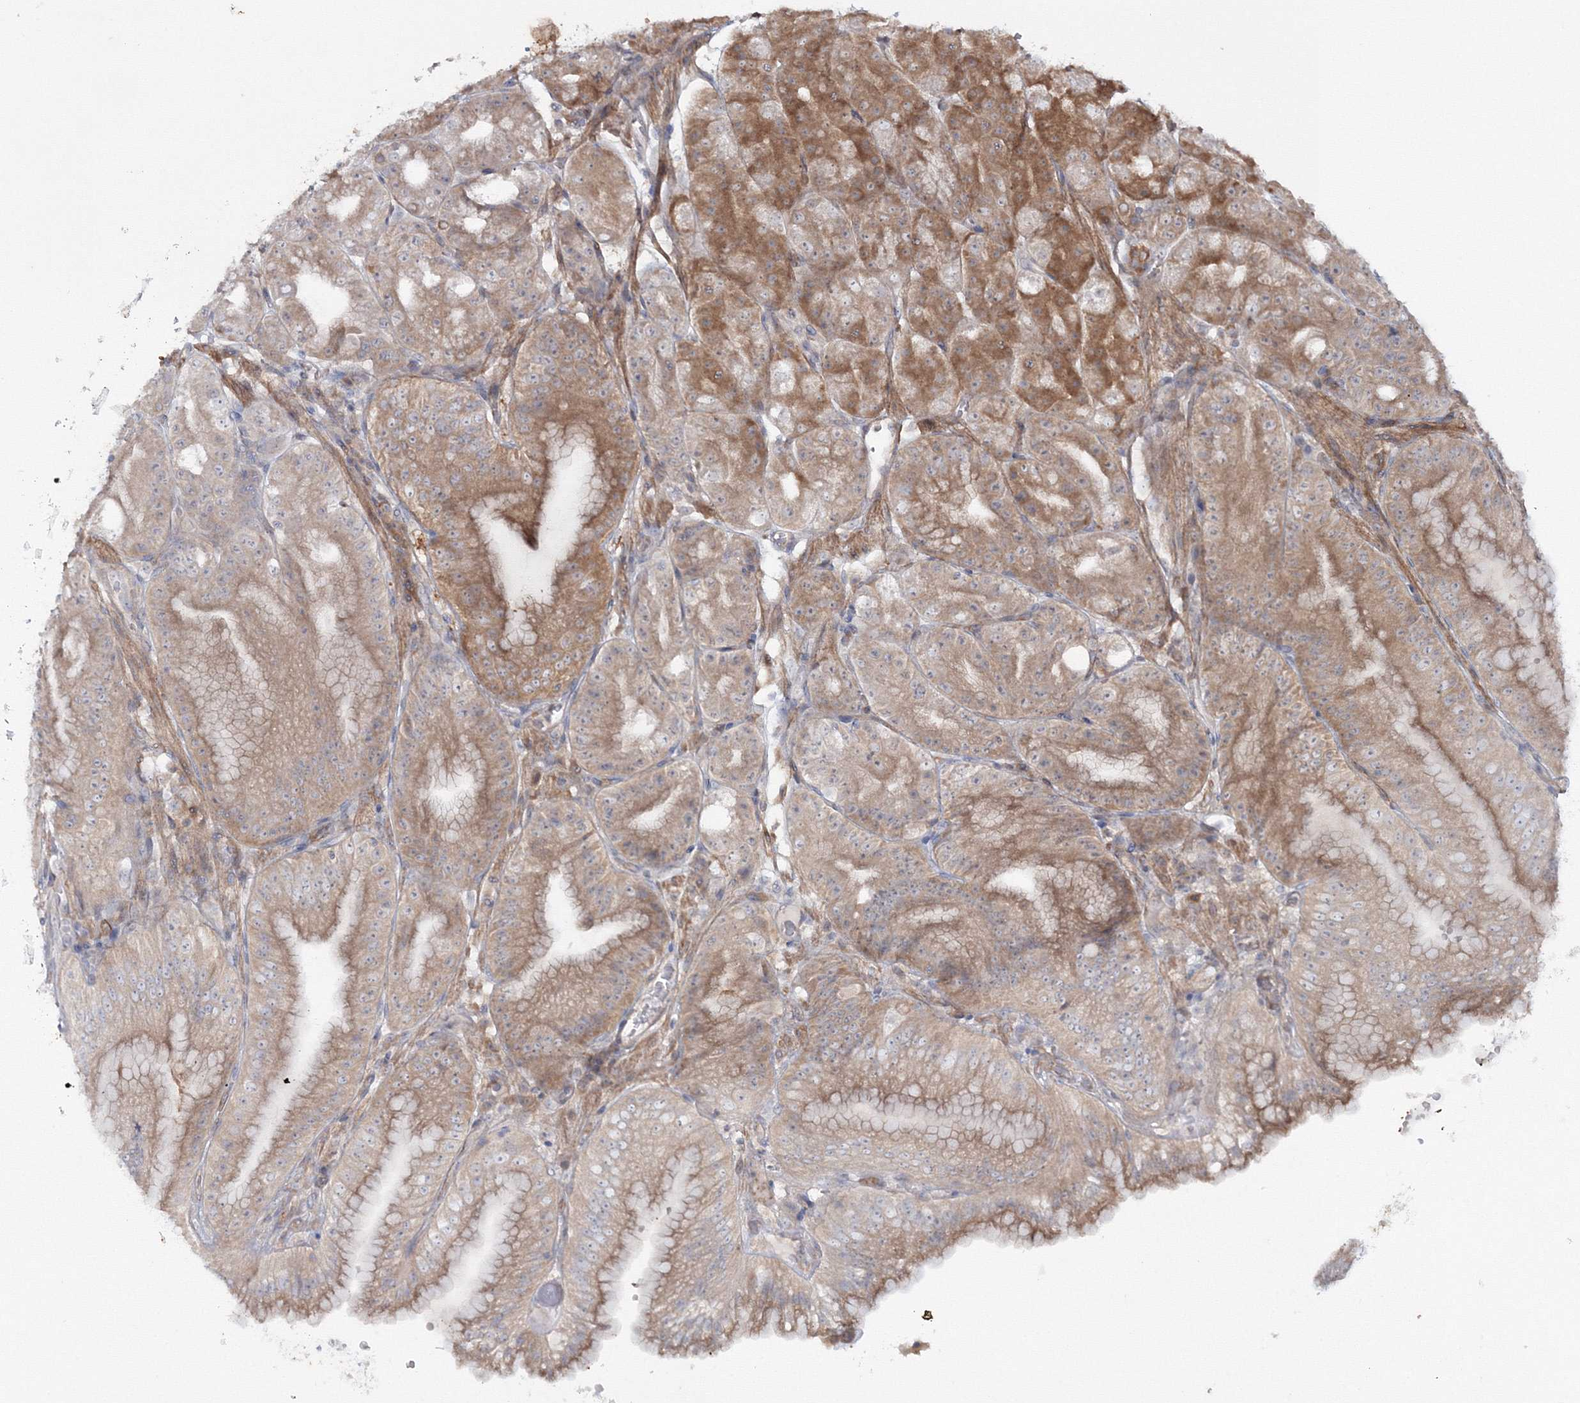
{"staining": {"intensity": "moderate", "quantity": ">75%", "location": "cytoplasmic/membranous"}, "tissue": "stomach", "cell_type": "Glandular cells", "image_type": "normal", "snomed": [{"axis": "morphology", "description": "Normal tissue, NOS"}, {"axis": "topography", "description": "Stomach, upper"}, {"axis": "topography", "description": "Stomach, lower"}], "caption": "Protein expression analysis of normal stomach exhibits moderate cytoplasmic/membranous expression in approximately >75% of glandular cells.", "gene": "IPMK", "patient": {"sex": "male", "age": 71}}